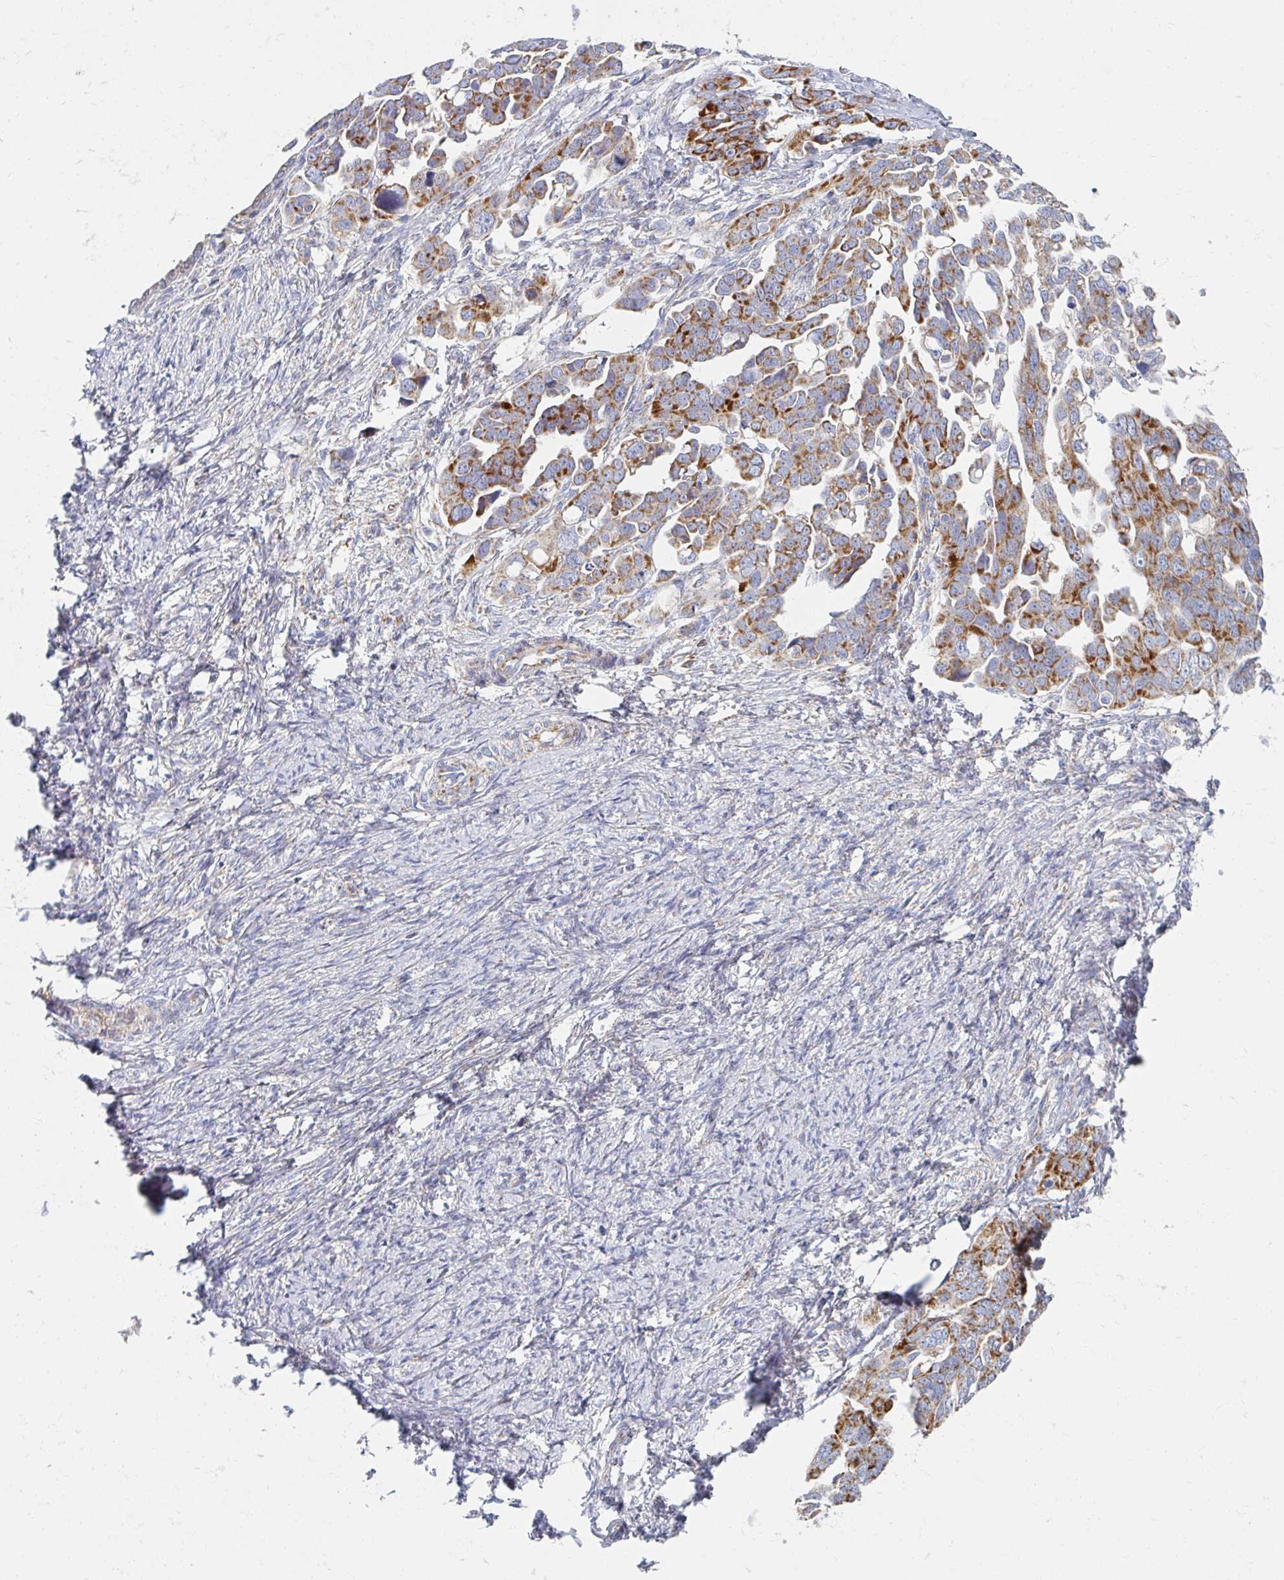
{"staining": {"intensity": "strong", "quantity": ">75%", "location": "cytoplasmic/membranous"}, "tissue": "ovarian cancer", "cell_type": "Tumor cells", "image_type": "cancer", "snomed": [{"axis": "morphology", "description": "Cystadenocarcinoma, serous, NOS"}, {"axis": "topography", "description": "Ovary"}], "caption": "This micrograph shows ovarian serous cystadenocarcinoma stained with IHC to label a protein in brown. The cytoplasmic/membranous of tumor cells show strong positivity for the protein. Nuclei are counter-stained blue.", "gene": "MAVS", "patient": {"sex": "female", "age": 59}}